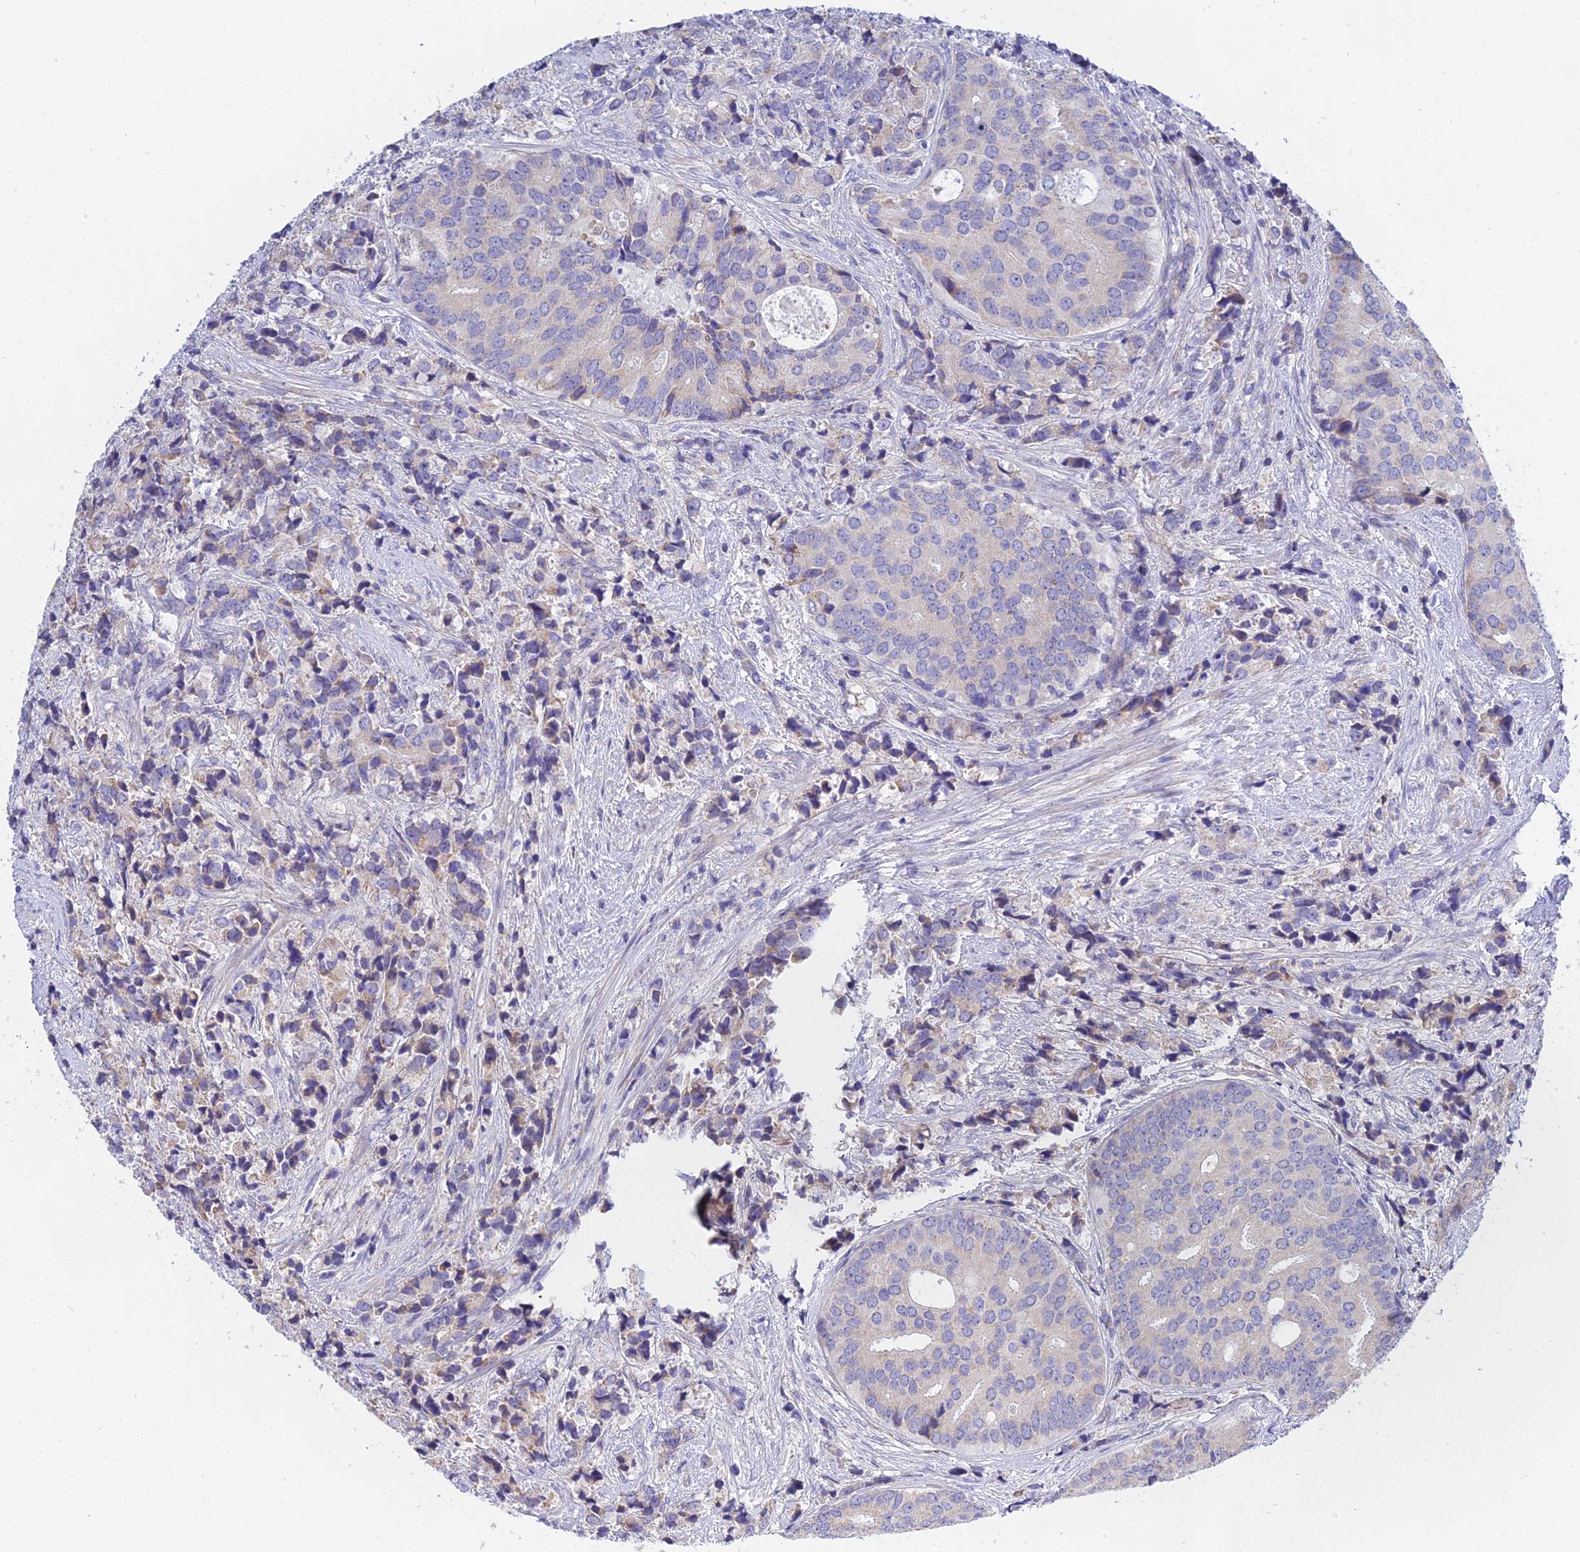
{"staining": {"intensity": "weak", "quantity": "<25%", "location": "cytoplasmic/membranous"}, "tissue": "prostate cancer", "cell_type": "Tumor cells", "image_type": "cancer", "snomed": [{"axis": "morphology", "description": "Adenocarcinoma, High grade"}, {"axis": "topography", "description": "Prostate"}], "caption": "IHC of prostate cancer exhibits no staining in tumor cells.", "gene": "PPP2R2C", "patient": {"sex": "male", "age": 62}}